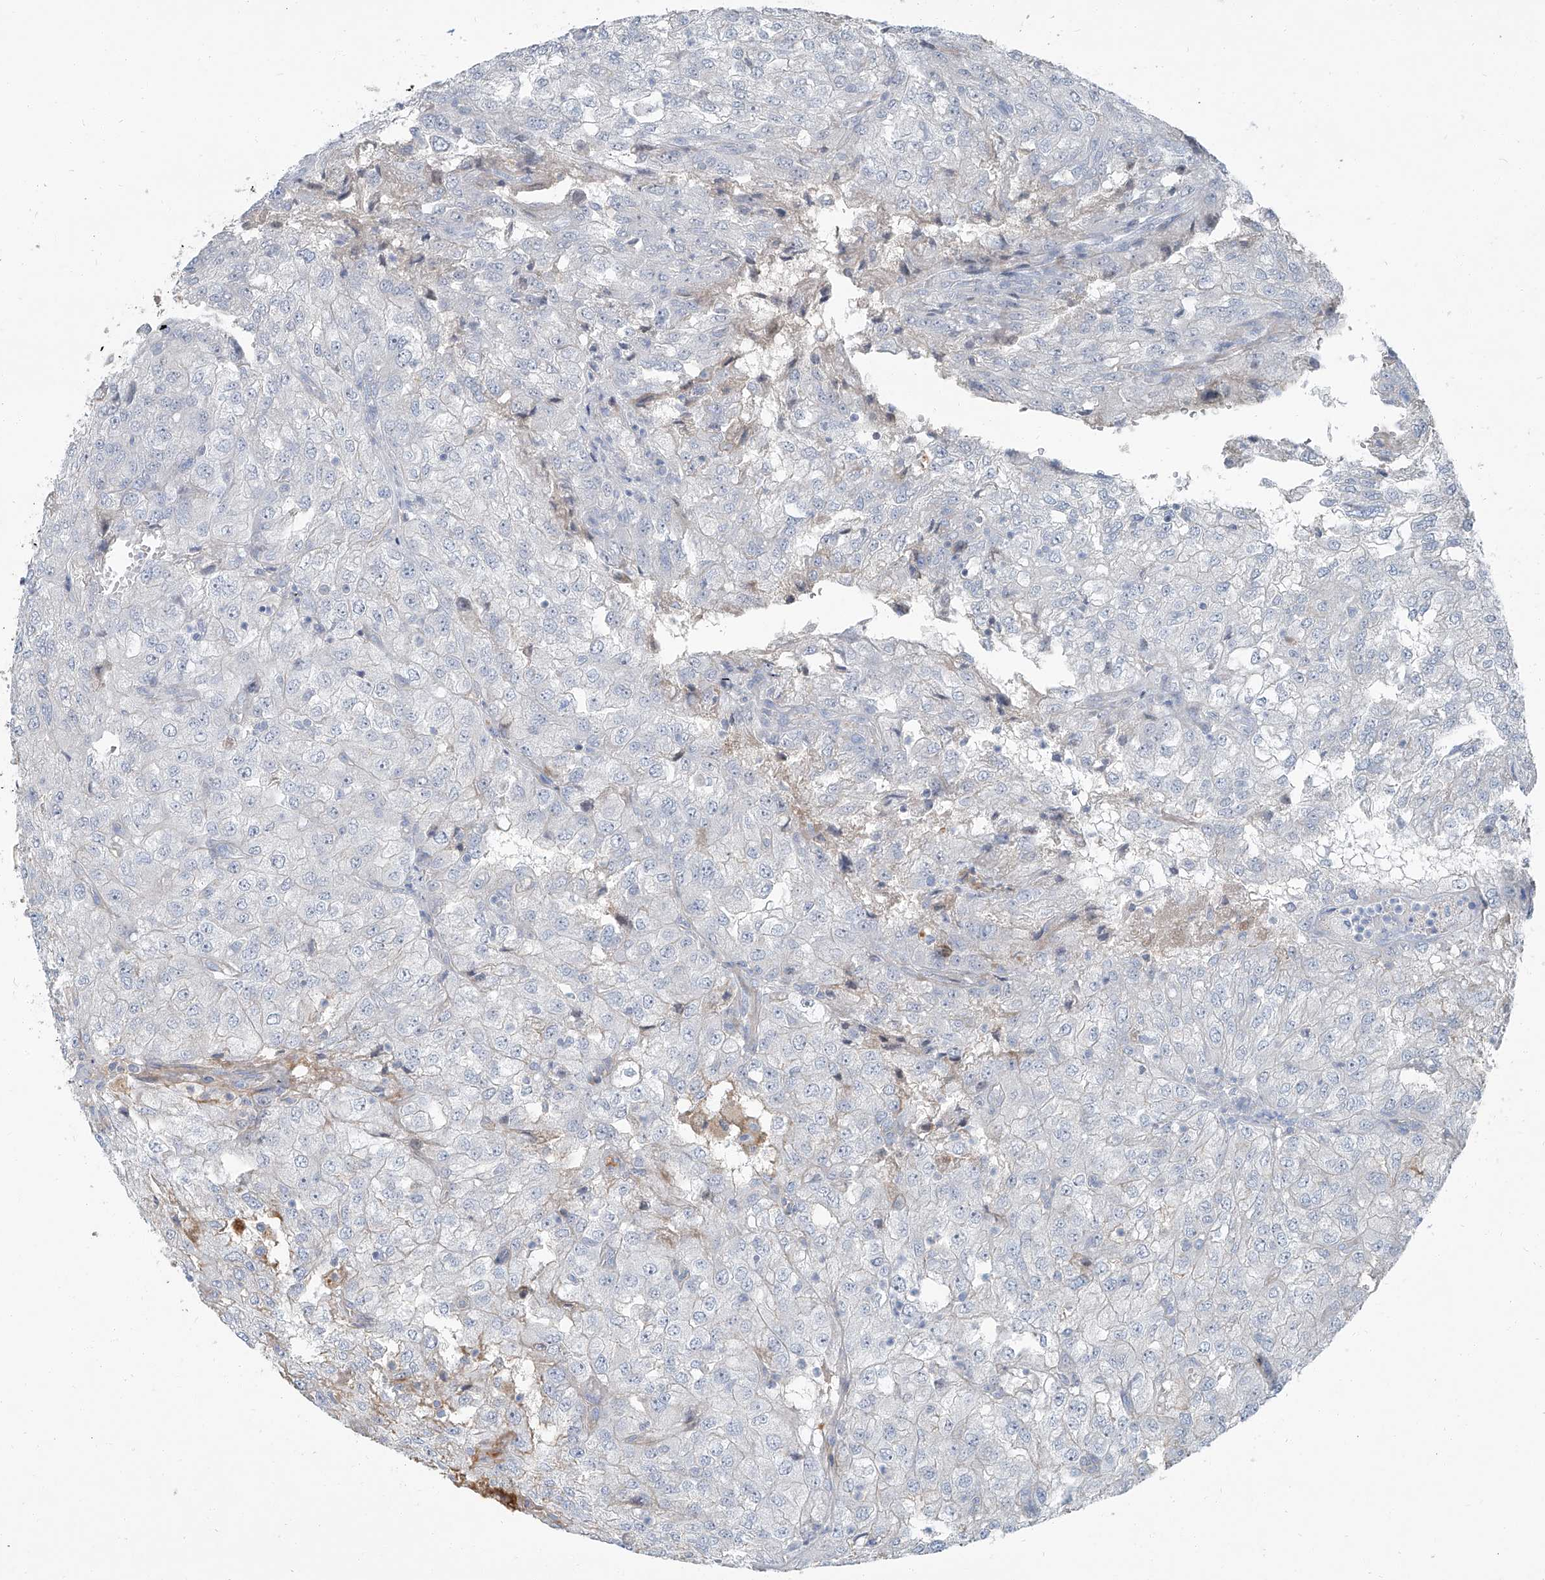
{"staining": {"intensity": "negative", "quantity": "none", "location": "none"}, "tissue": "renal cancer", "cell_type": "Tumor cells", "image_type": "cancer", "snomed": [{"axis": "morphology", "description": "Adenocarcinoma, NOS"}, {"axis": "topography", "description": "Kidney"}], "caption": "Image shows no protein staining in tumor cells of renal cancer (adenocarcinoma) tissue.", "gene": "HOXA3", "patient": {"sex": "female", "age": 54}}